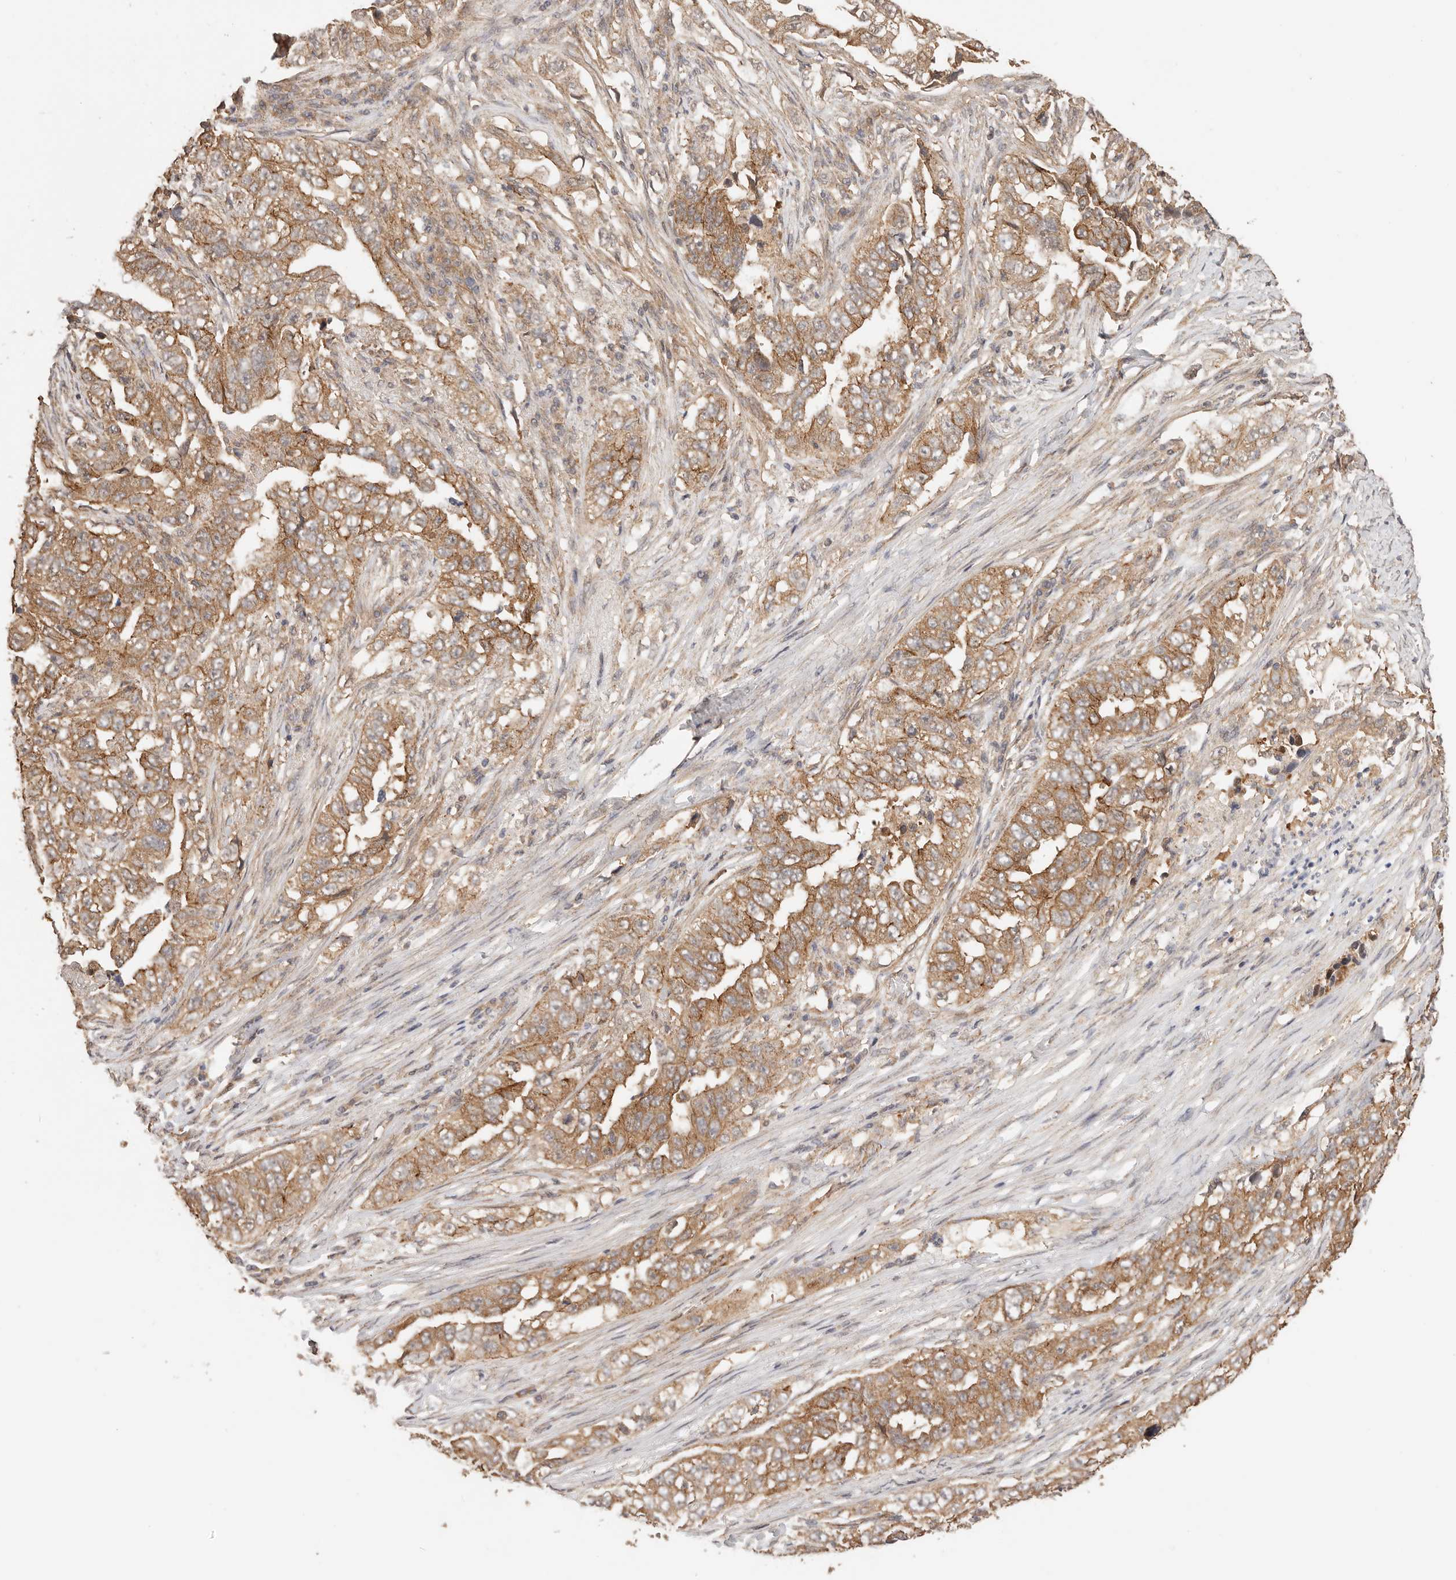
{"staining": {"intensity": "moderate", "quantity": ">75%", "location": "cytoplasmic/membranous"}, "tissue": "lung cancer", "cell_type": "Tumor cells", "image_type": "cancer", "snomed": [{"axis": "morphology", "description": "Adenocarcinoma, NOS"}, {"axis": "topography", "description": "Lung"}], "caption": "Immunohistochemistry photomicrograph of lung adenocarcinoma stained for a protein (brown), which demonstrates medium levels of moderate cytoplasmic/membranous positivity in approximately >75% of tumor cells.", "gene": "AFDN", "patient": {"sex": "female", "age": 51}}